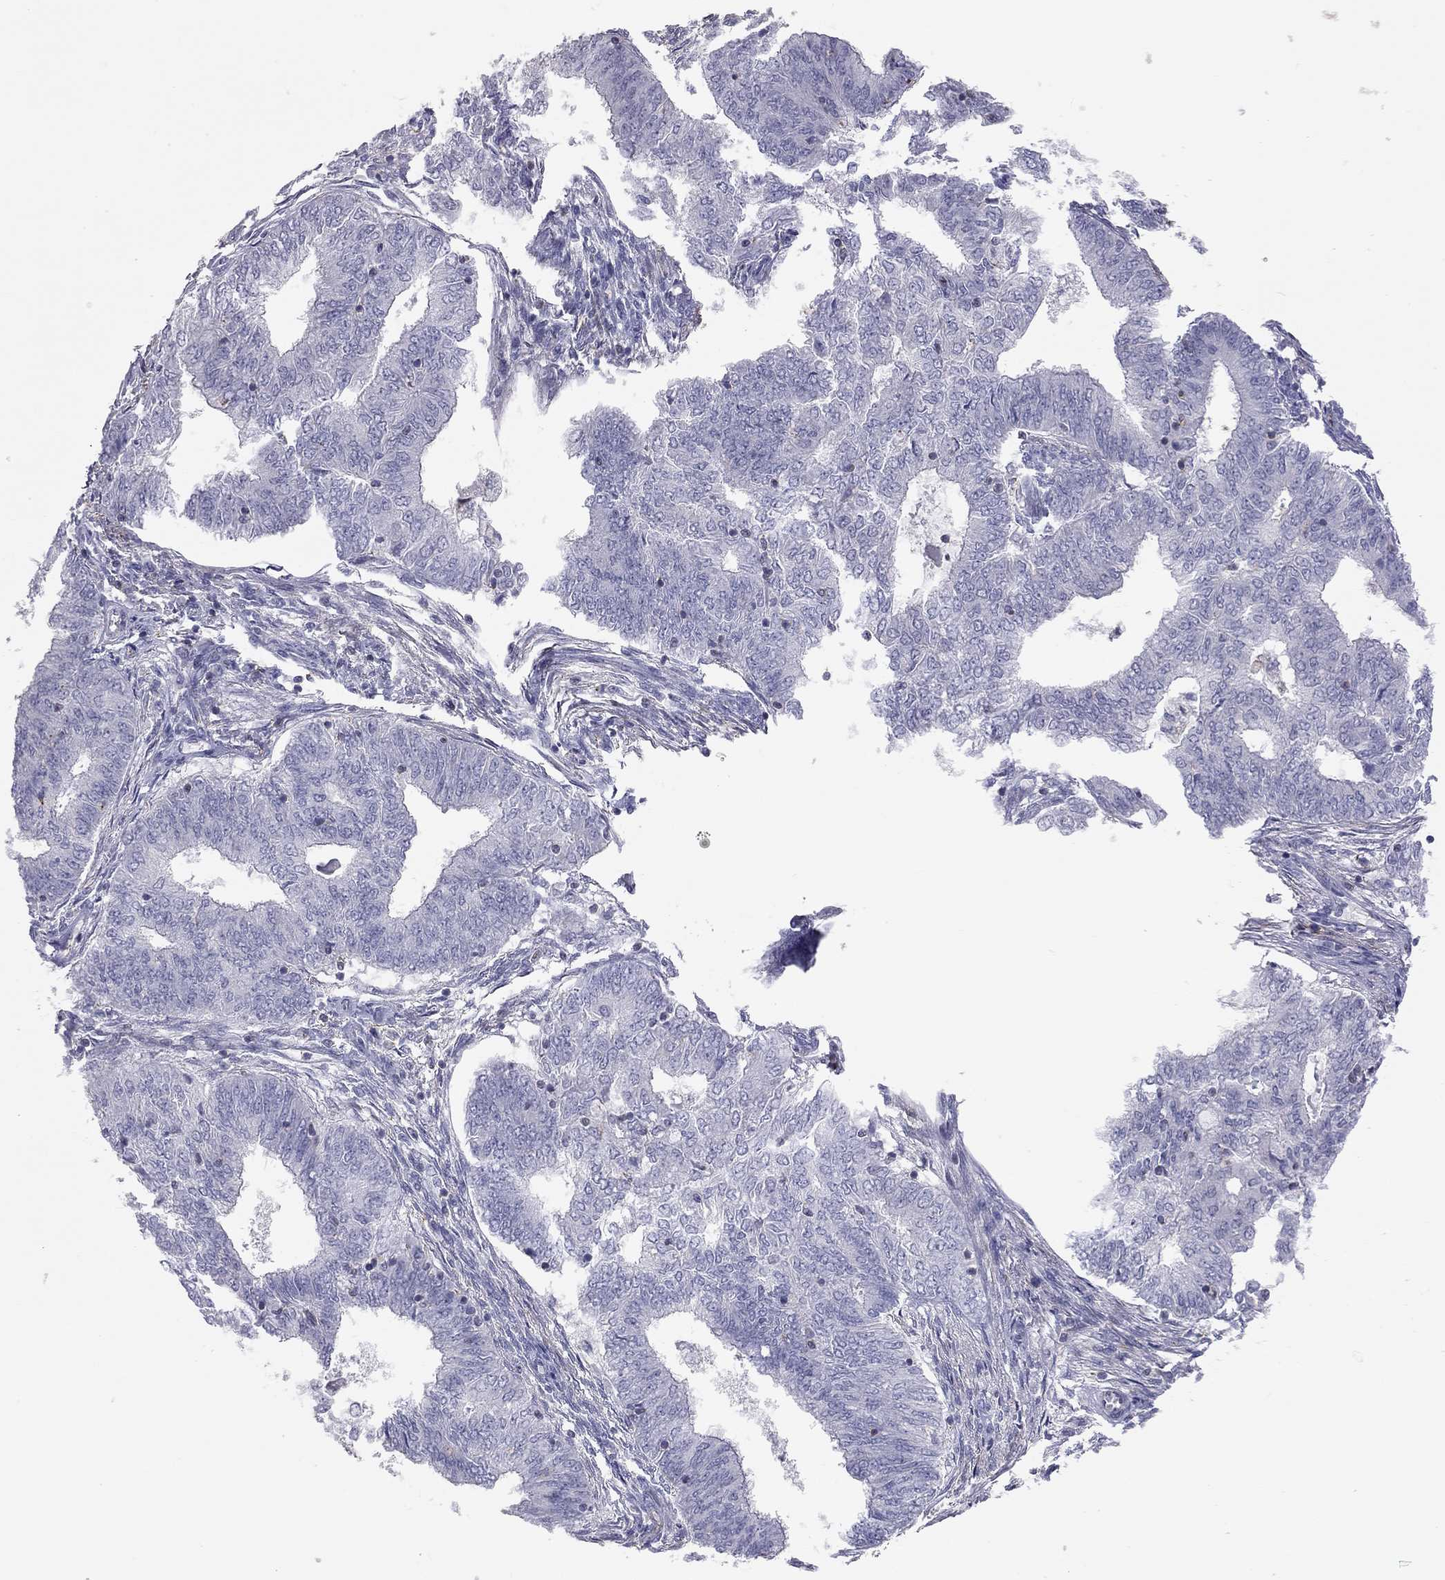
{"staining": {"intensity": "negative", "quantity": "none", "location": "none"}, "tissue": "endometrial cancer", "cell_type": "Tumor cells", "image_type": "cancer", "snomed": [{"axis": "morphology", "description": "Adenocarcinoma, NOS"}, {"axis": "topography", "description": "Endometrium"}], "caption": "The image demonstrates no significant positivity in tumor cells of endometrial cancer (adenocarcinoma).", "gene": "ADCYAP1", "patient": {"sex": "female", "age": 62}}